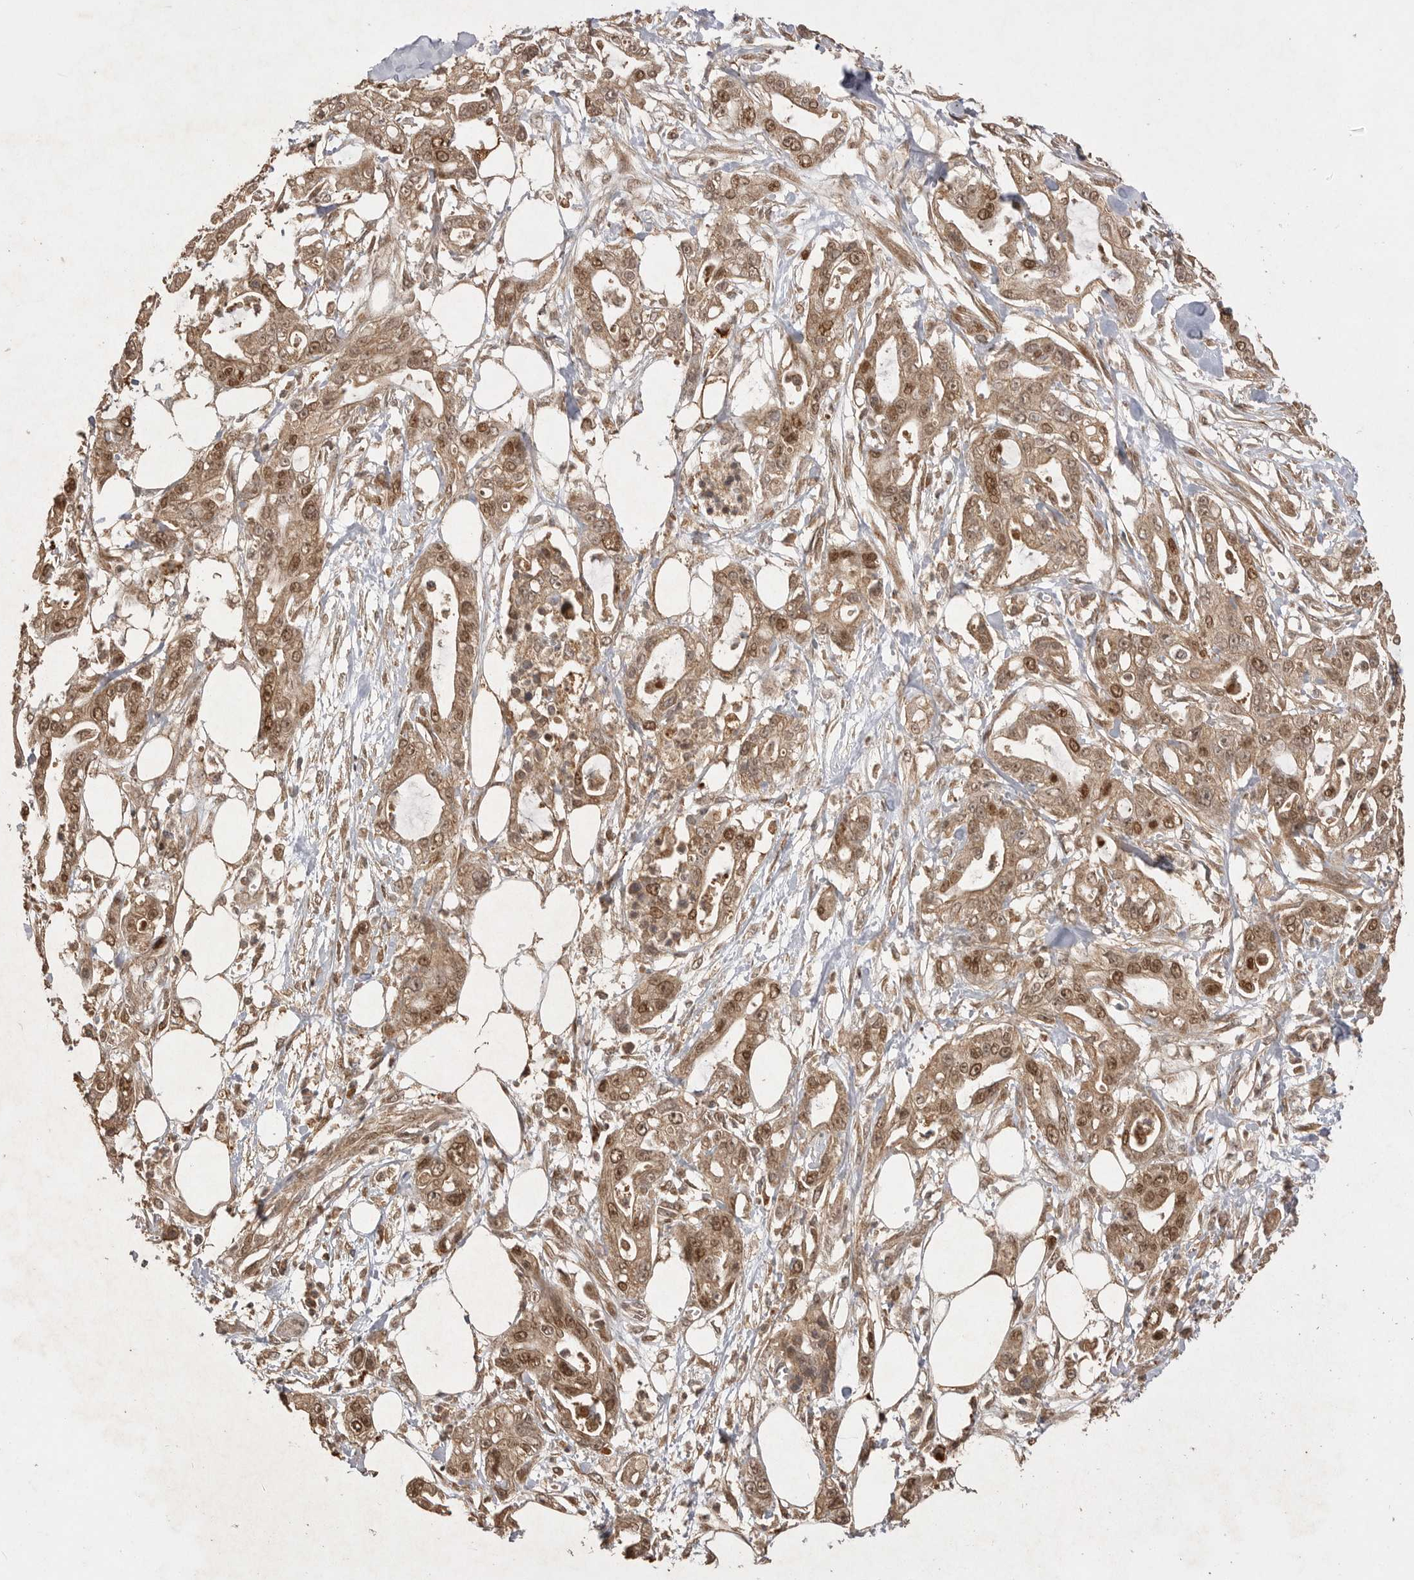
{"staining": {"intensity": "moderate", "quantity": ">75%", "location": "cytoplasmic/membranous,nuclear"}, "tissue": "pancreatic cancer", "cell_type": "Tumor cells", "image_type": "cancer", "snomed": [{"axis": "morphology", "description": "Adenocarcinoma, NOS"}, {"axis": "topography", "description": "Pancreas"}], "caption": "Pancreatic cancer stained for a protein demonstrates moderate cytoplasmic/membranous and nuclear positivity in tumor cells. (DAB IHC with brightfield microscopy, high magnification).", "gene": "BOC", "patient": {"sex": "male", "age": 68}}